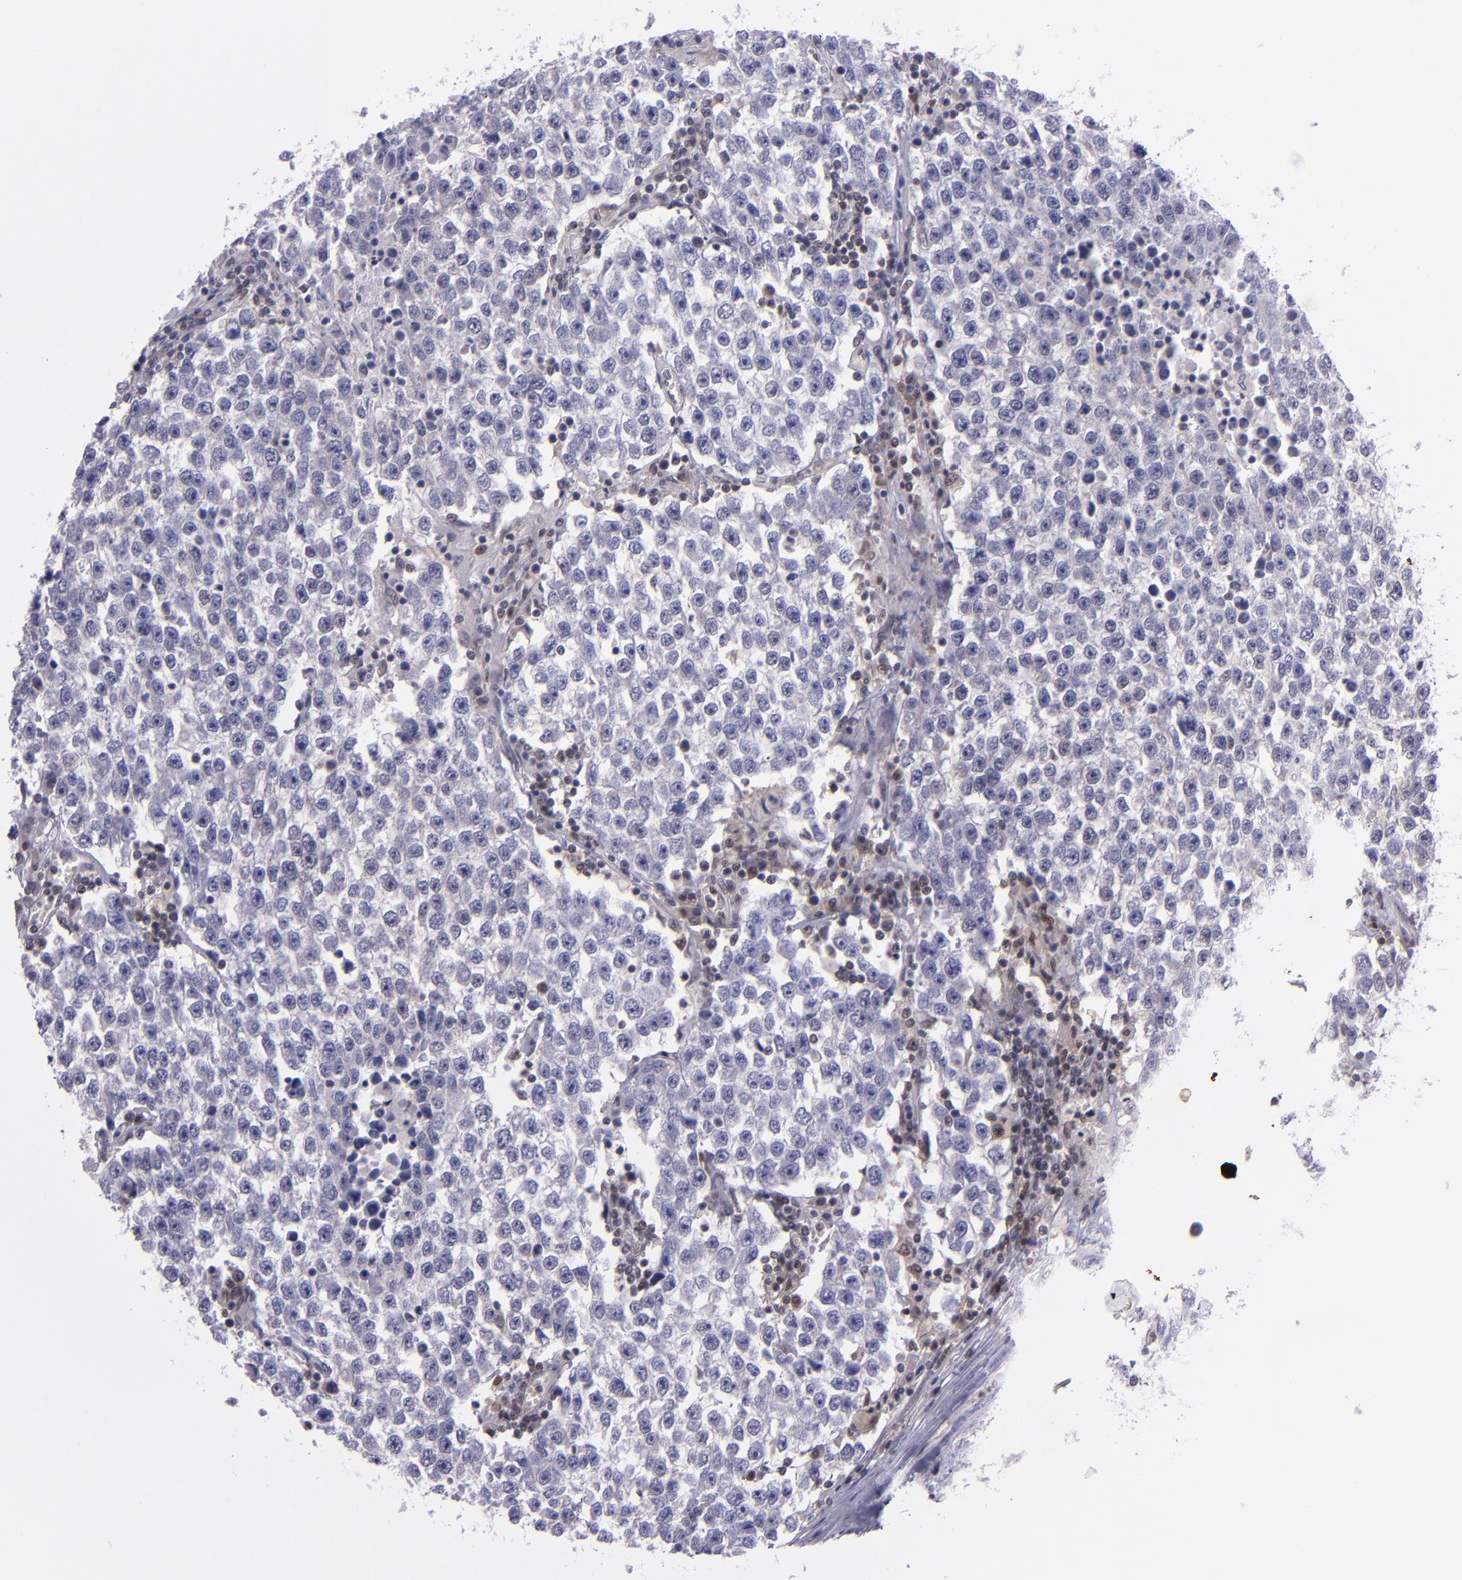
{"staining": {"intensity": "weak", "quantity": "<25%", "location": "cytoplasmic/membranous,nuclear"}, "tissue": "testis cancer", "cell_type": "Tumor cells", "image_type": "cancer", "snomed": [{"axis": "morphology", "description": "Seminoma, NOS"}, {"axis": "topography", "description": "Testis"}], "caption": "Immunohistochemistry image of neoplastic tissue: human testis cancer (seminoma) stained with DAB shows no significant protein expression in tumor cells.", "gene": "BAG1", "patient": {"sex": "male", "age": 36}}